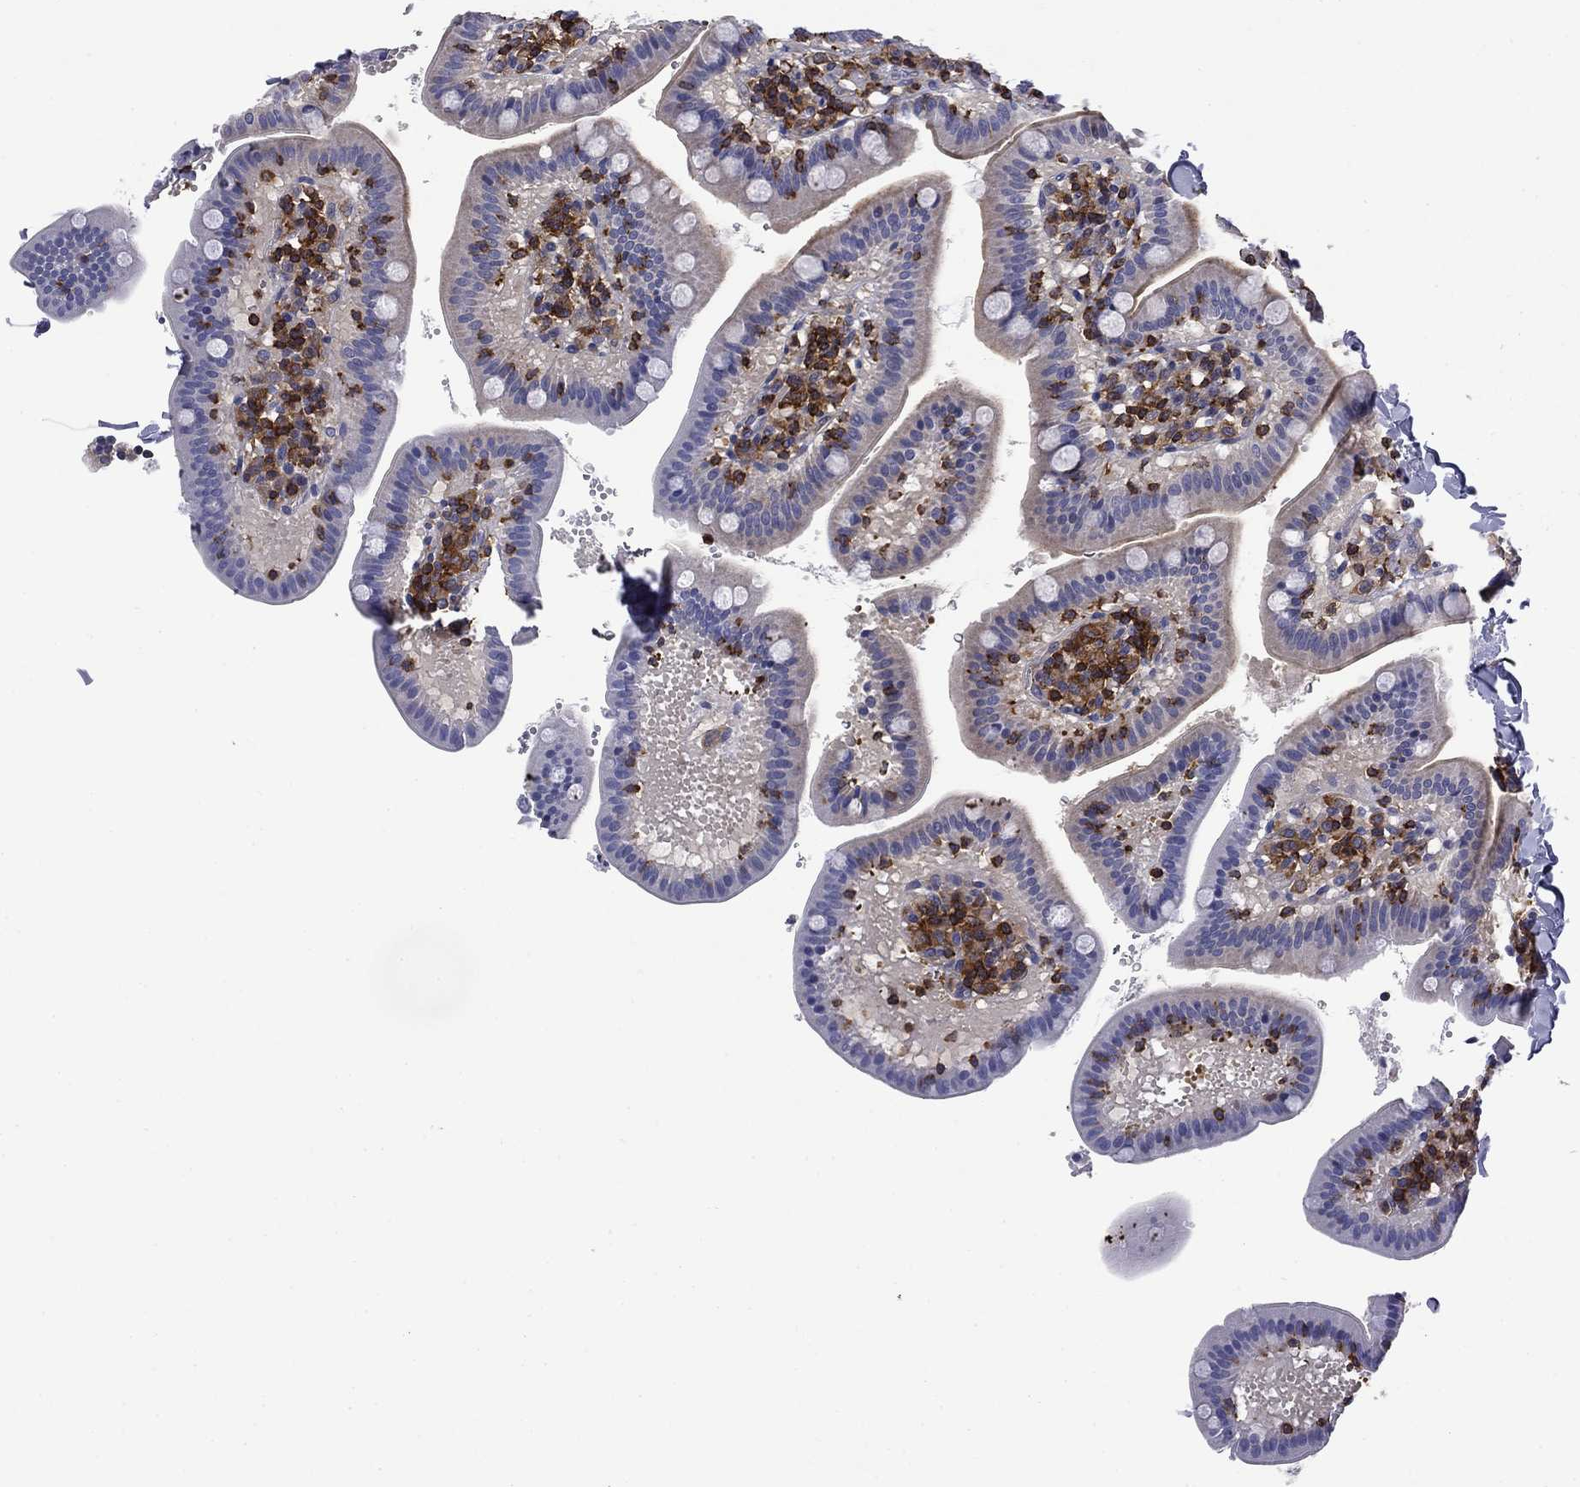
{"staining": {"intensity": "negative", "quantity": "none", "location": "none"}, "tissue": "small intestine", "cell_type": "Glandular cells", "image_type": "normal", "snomed": [{"axis": "morphology", "description": "Normal tissue, NOS"}, {"axis": "topography", "description": "Small intestine"}], "caption": "Immunohistochemistry (IHC) of unremarkable small intestine exhibits no expression in glandular cells.", "gene": "ARHGAP45", "patient": {"sex": "male", "age": 66}}